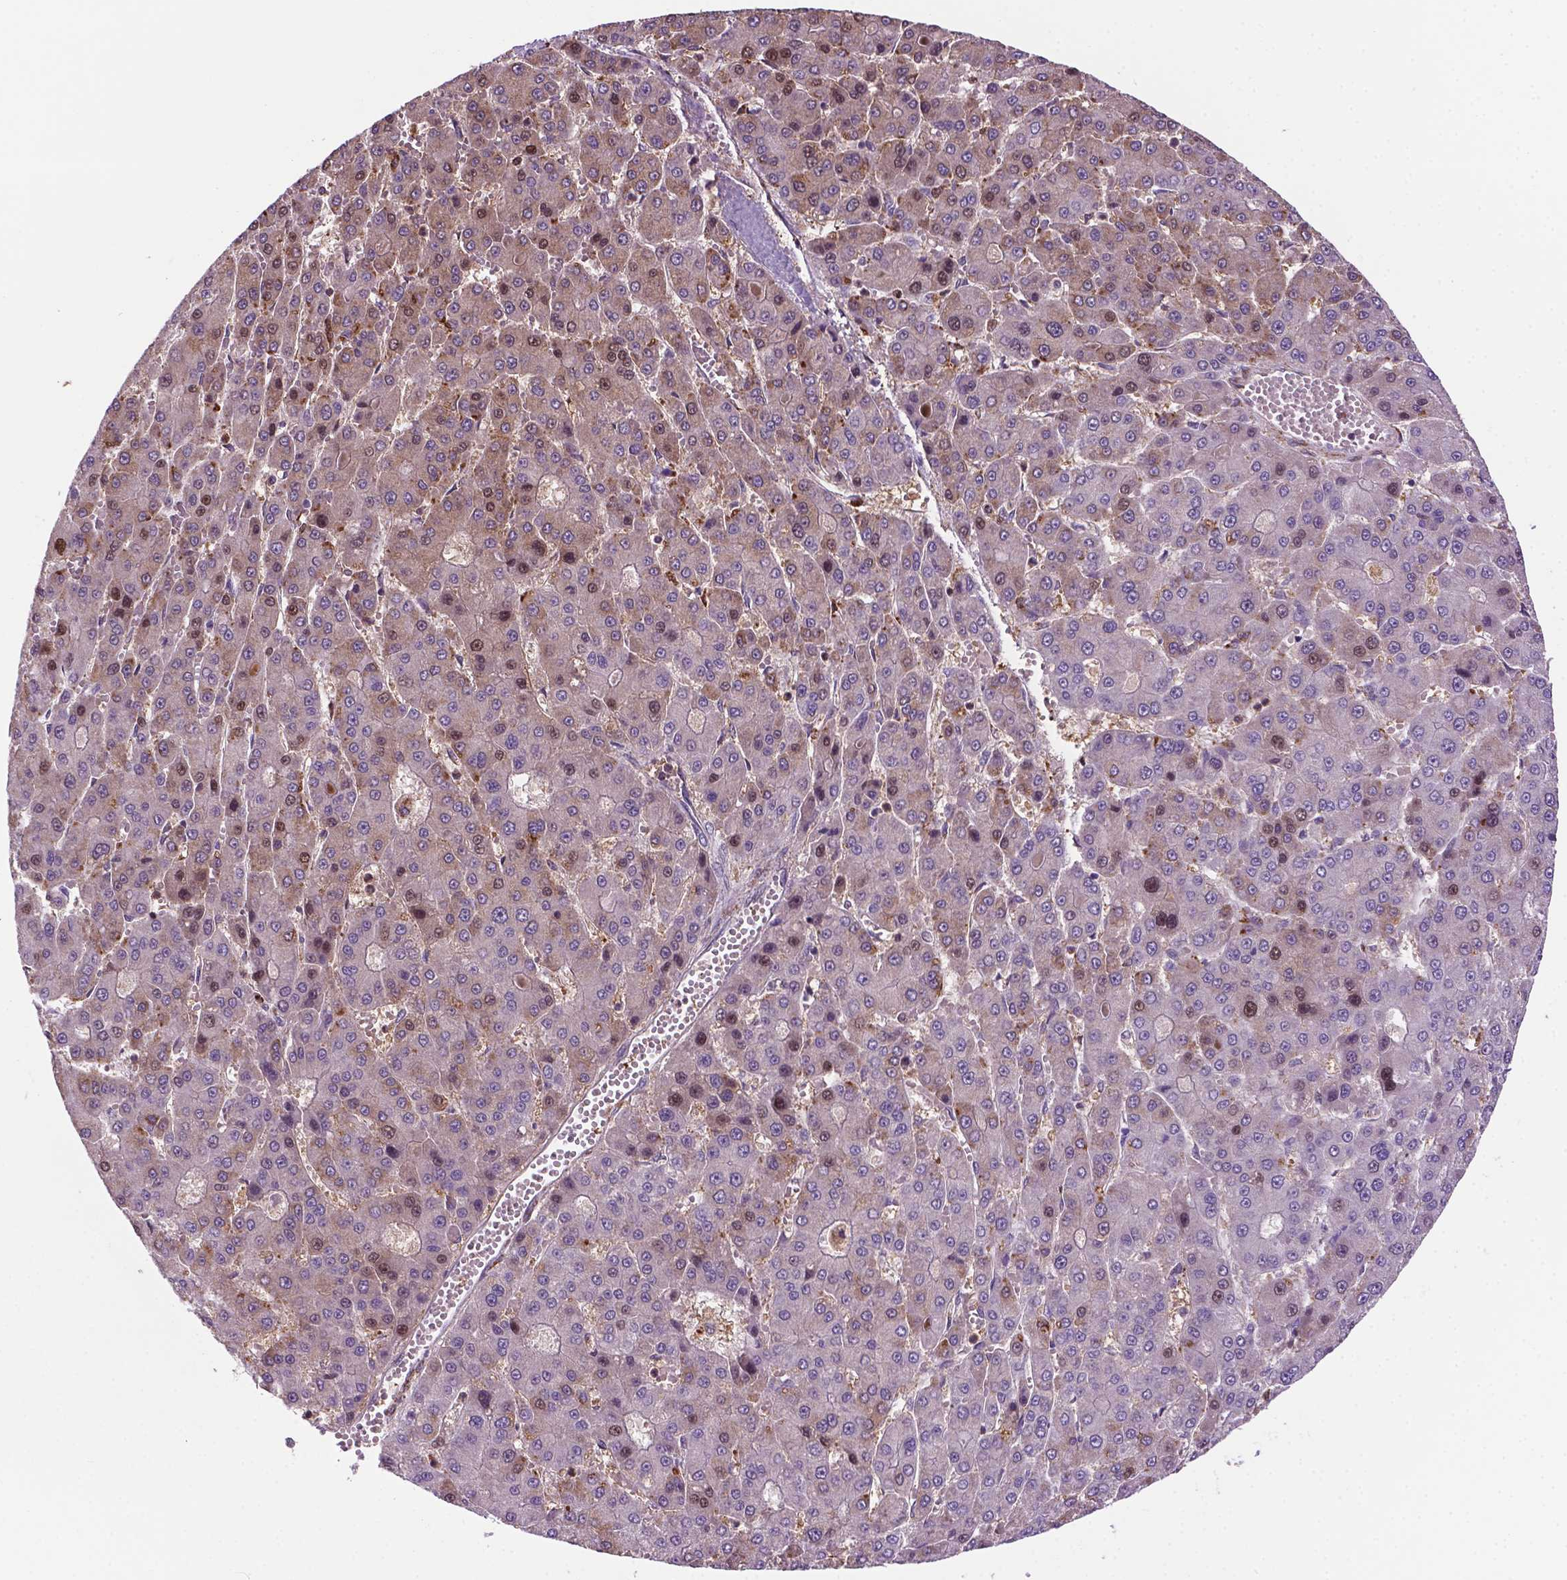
{"staining": {"intensity": "weak", "quantity": "<25%", "location": "cytoplasmic/membranous,nuclear"}, "tissue": "liver cancer", "cell_type": "Tumor cells", "image_type": "cancer", "snomed": [{"axis": "morphology", "description": "Carcinoma, Hepatocellular, NOS"}, {"axis": "topography", "description": "Liver"}], "caption": "IHC micrograph of liver hepatocellular carcinoma stained for a protein (brown), which exhibits no expression in tumor cells. (DAB immunohistochemistry, high magnification).", "gene": "PLIN3", "patient": {"sex": "male", "age": 70}}